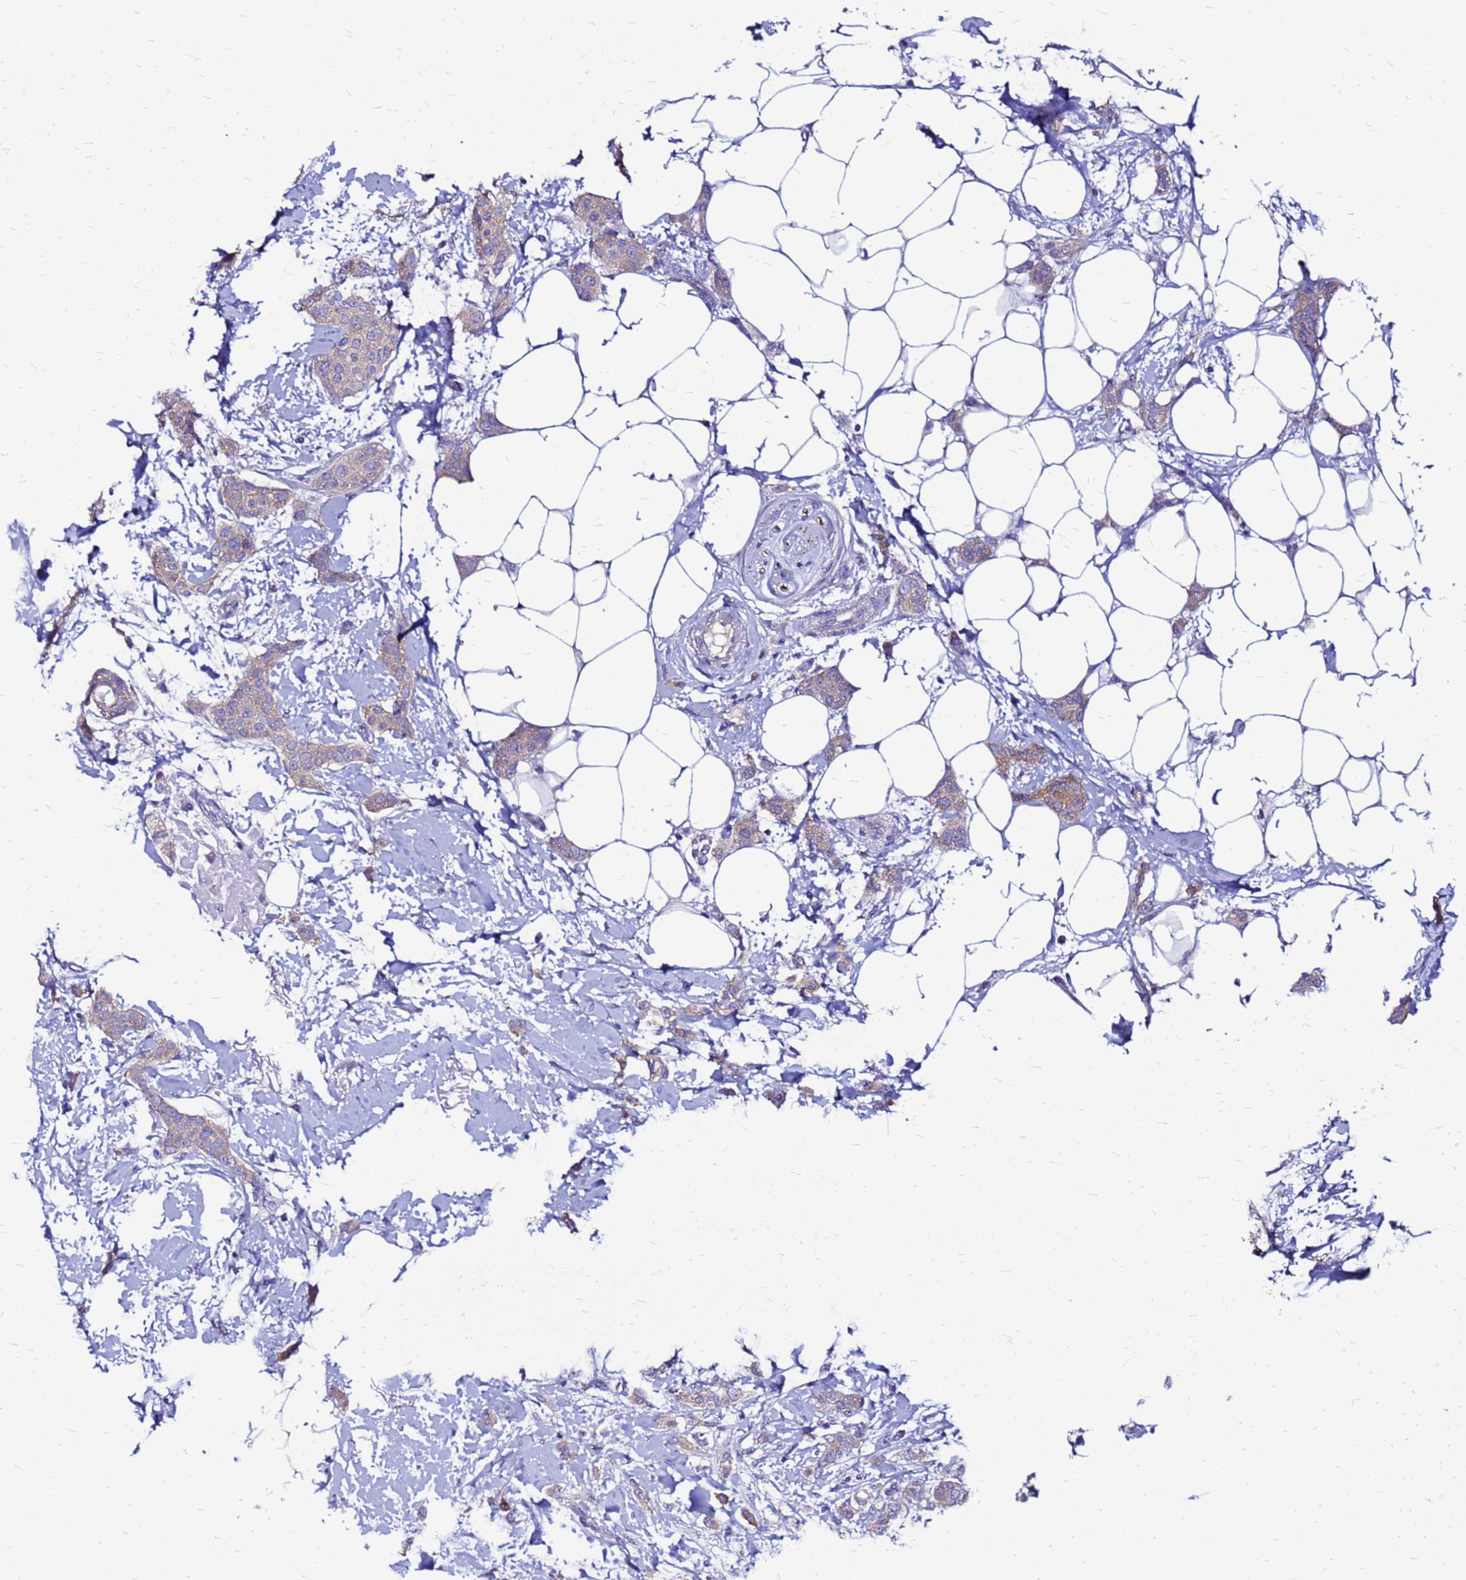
{"staining": {"intensity": "weak", "quantity": "25%-75%", "location": "cytoplasmic/membranous"}, "tissue": "breast cancer", "cell_type": "Tumor cells", "image_type": "cancer", "snomed": [{"axis": "morphology", "description": "Duct carcinoma"}, {"axis": "topography", "description": "Breast"}], "caption": "The histopathology image displays immunohistochemical staining of breast cancer (infiltrating ductal carcinoma). There is weak cytoplasmic/membranous positivity is seen in approximately 25%-75% of tumor cells. Using DAB (brown) and hematoxylin (blue) stains, captured at high magnification using brightfield microscopy.", "gene": "ARHGEF5", "patient": {"sex": "female", "age": 72}}